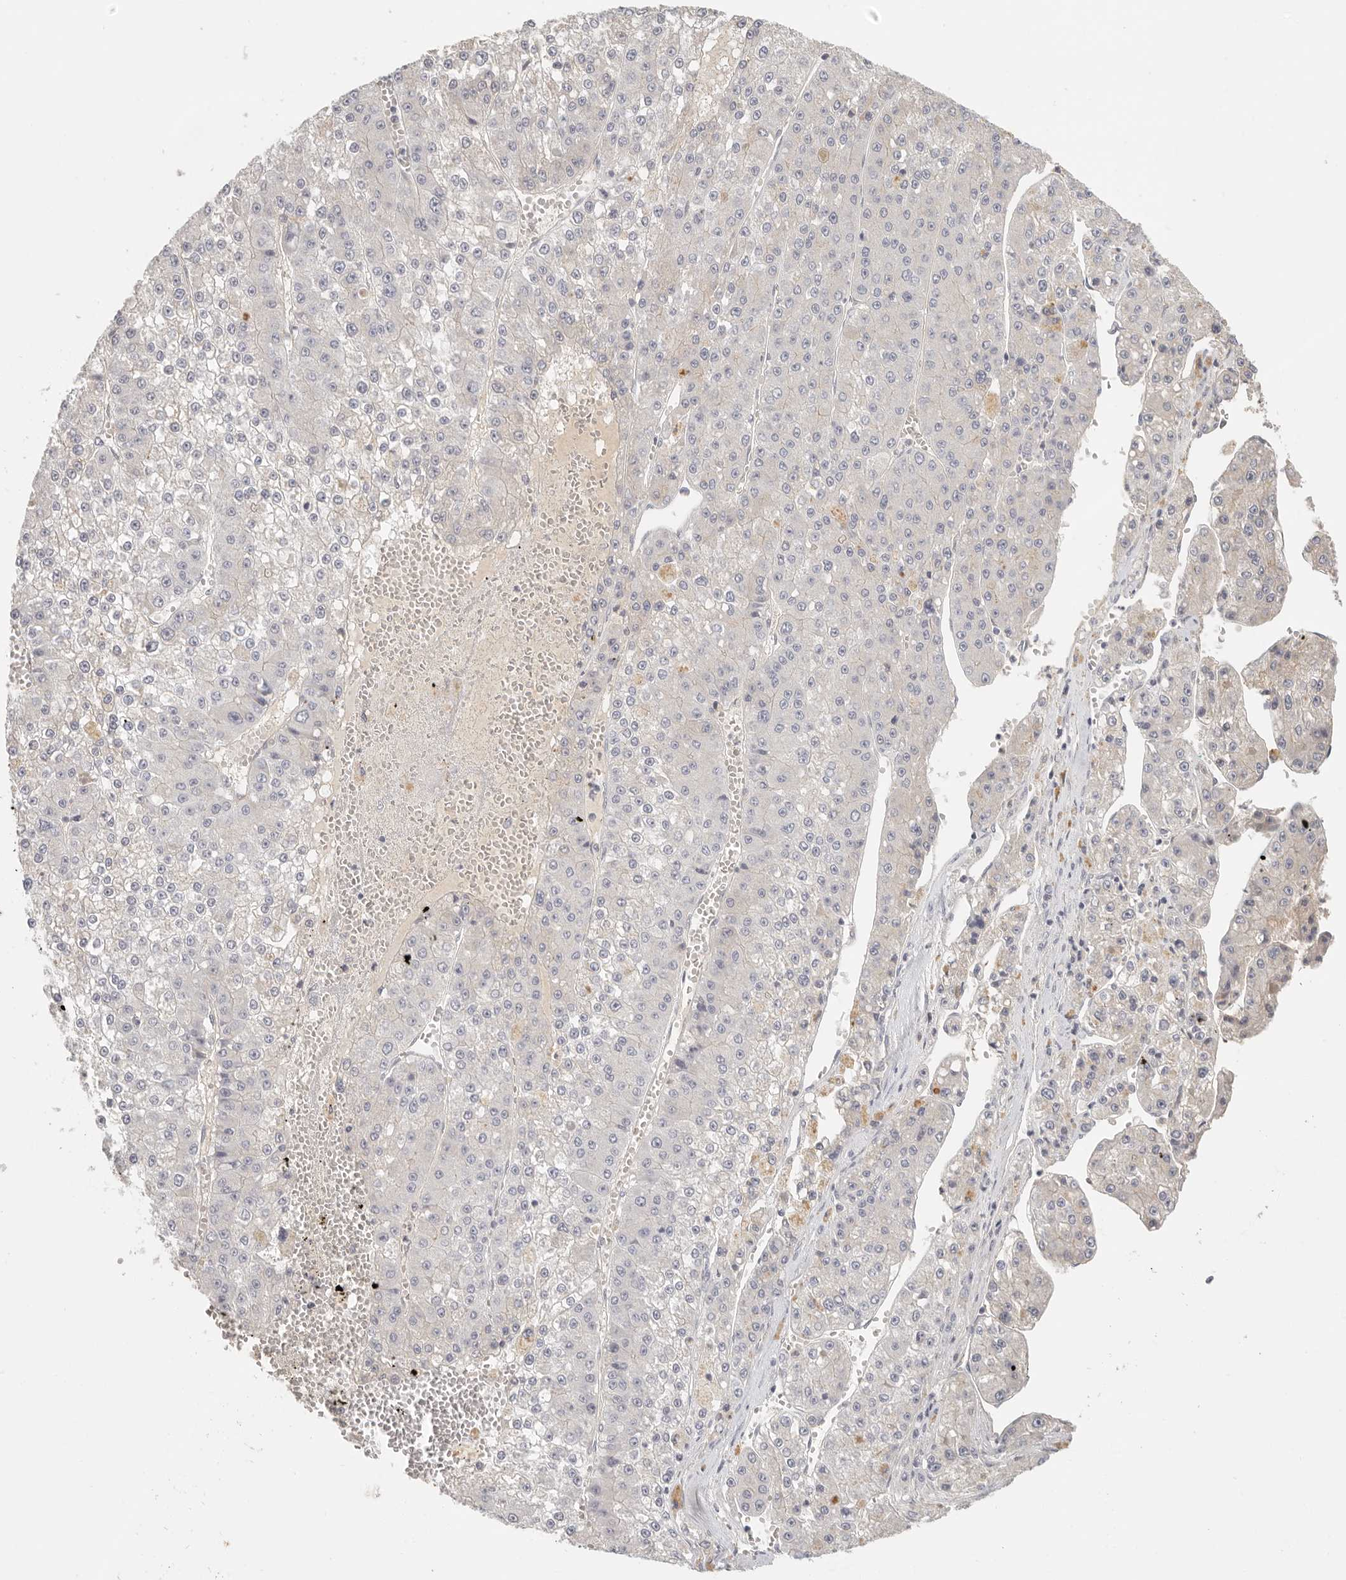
{"staining": {"intensity": "negative", "quantity": "none", "location": "none"}, "tissue": "liver cancer", "cell_type": "Tumor cells", "image_type": "cancer", "snomed": [{"axis": "morphology", "description": "Carcinoma, Hepatocellular, NOS"}, {"axis": "topography", "description": "Liver"}], "caption": "This is a histopathology image of immunohistochemistry staining of hepatocellular carcinoma (liver), which shows no staining in tumor cells. Brightfield microscopy of IHC stained with DAB (brown) and hematoxylin (blue), captured at high magnification.", "gene": "ANXA9", "patient": {"sex": "female", "age": 73}}